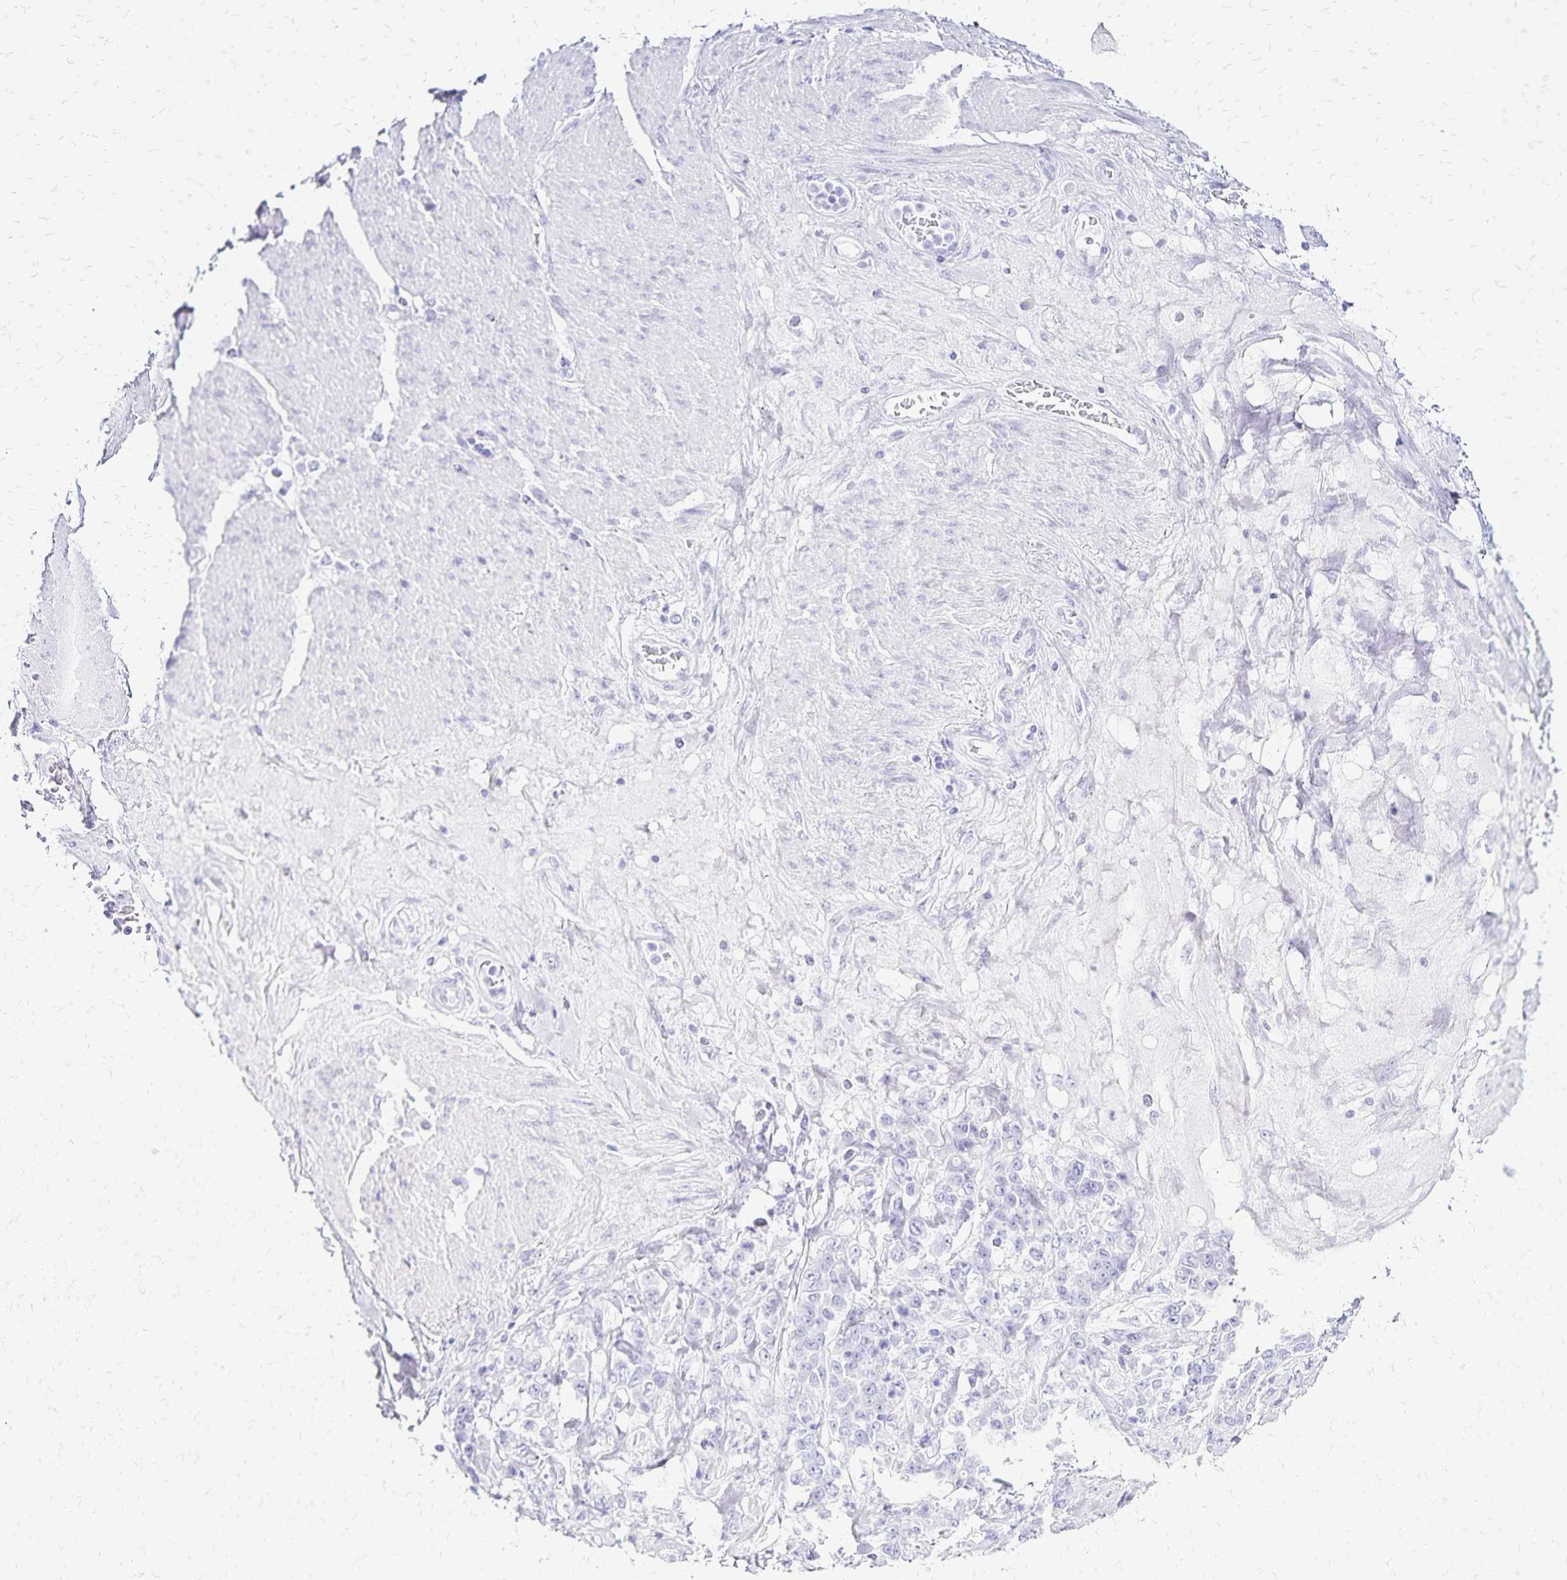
{"staining": {"intensity": "negative", "quantity": "none", "location": "none"}, "tissue": "stomach cancer", "cell_type": "Tumor cells", "image_type": "cancer", "snomed": [{"axis": "morphology", "description": "Adenocarcinoma, NOS"}, {"axis": "topography", "description": "Stomach"}], "caption": "Human adenocarcinoma (stomach) stained for a protein using immunohistochemistry demonstrates no positivity in tumor cells.", "gene": "LIN28B", "patient": {"sex": "female", "age": 79}}